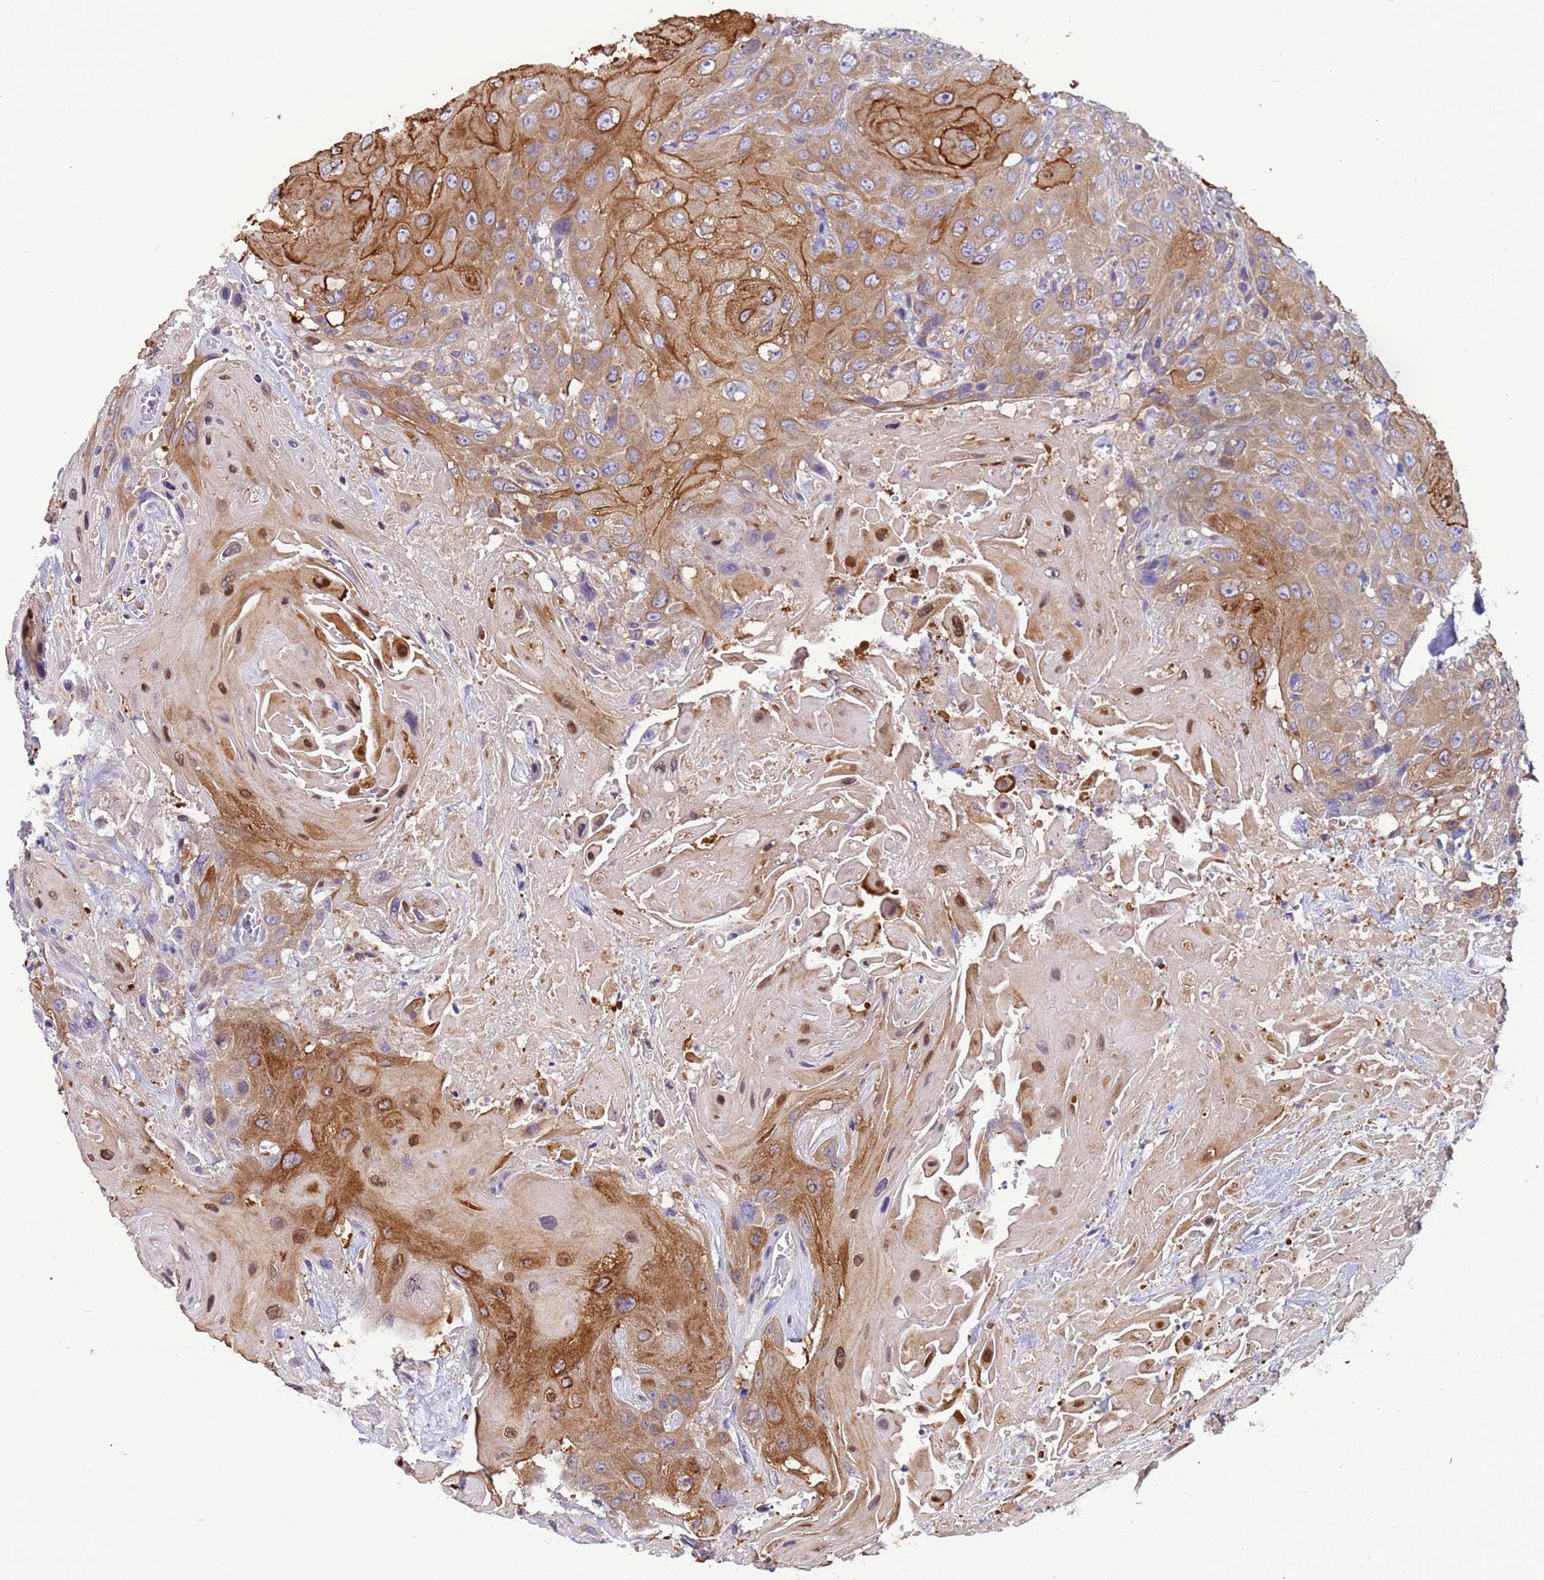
{"staining": {"intensity": "strong", "quantity": "25%-75%", "location": "cytoplasmic/membranous,nuclear"}, "tissue": "head and neck cancer", "cell_type": "Tumor cells", "image_type": "cancer", "snomed": [{"axis": "morphology", "description": "Squamous cell carcinoma, NOS"}, {"axis": "topography", "description": "Head-Neck"}], "caption": "Protein expression analysis of head and neck cancer (squamous cell carcinoma) demonstrates strong cytoplasmic/membranous and nuclear staining in approximately 25%-75% of tumor cells.", "gene": "PAQR7", "patient": {"sex": "male", "age": 81}}